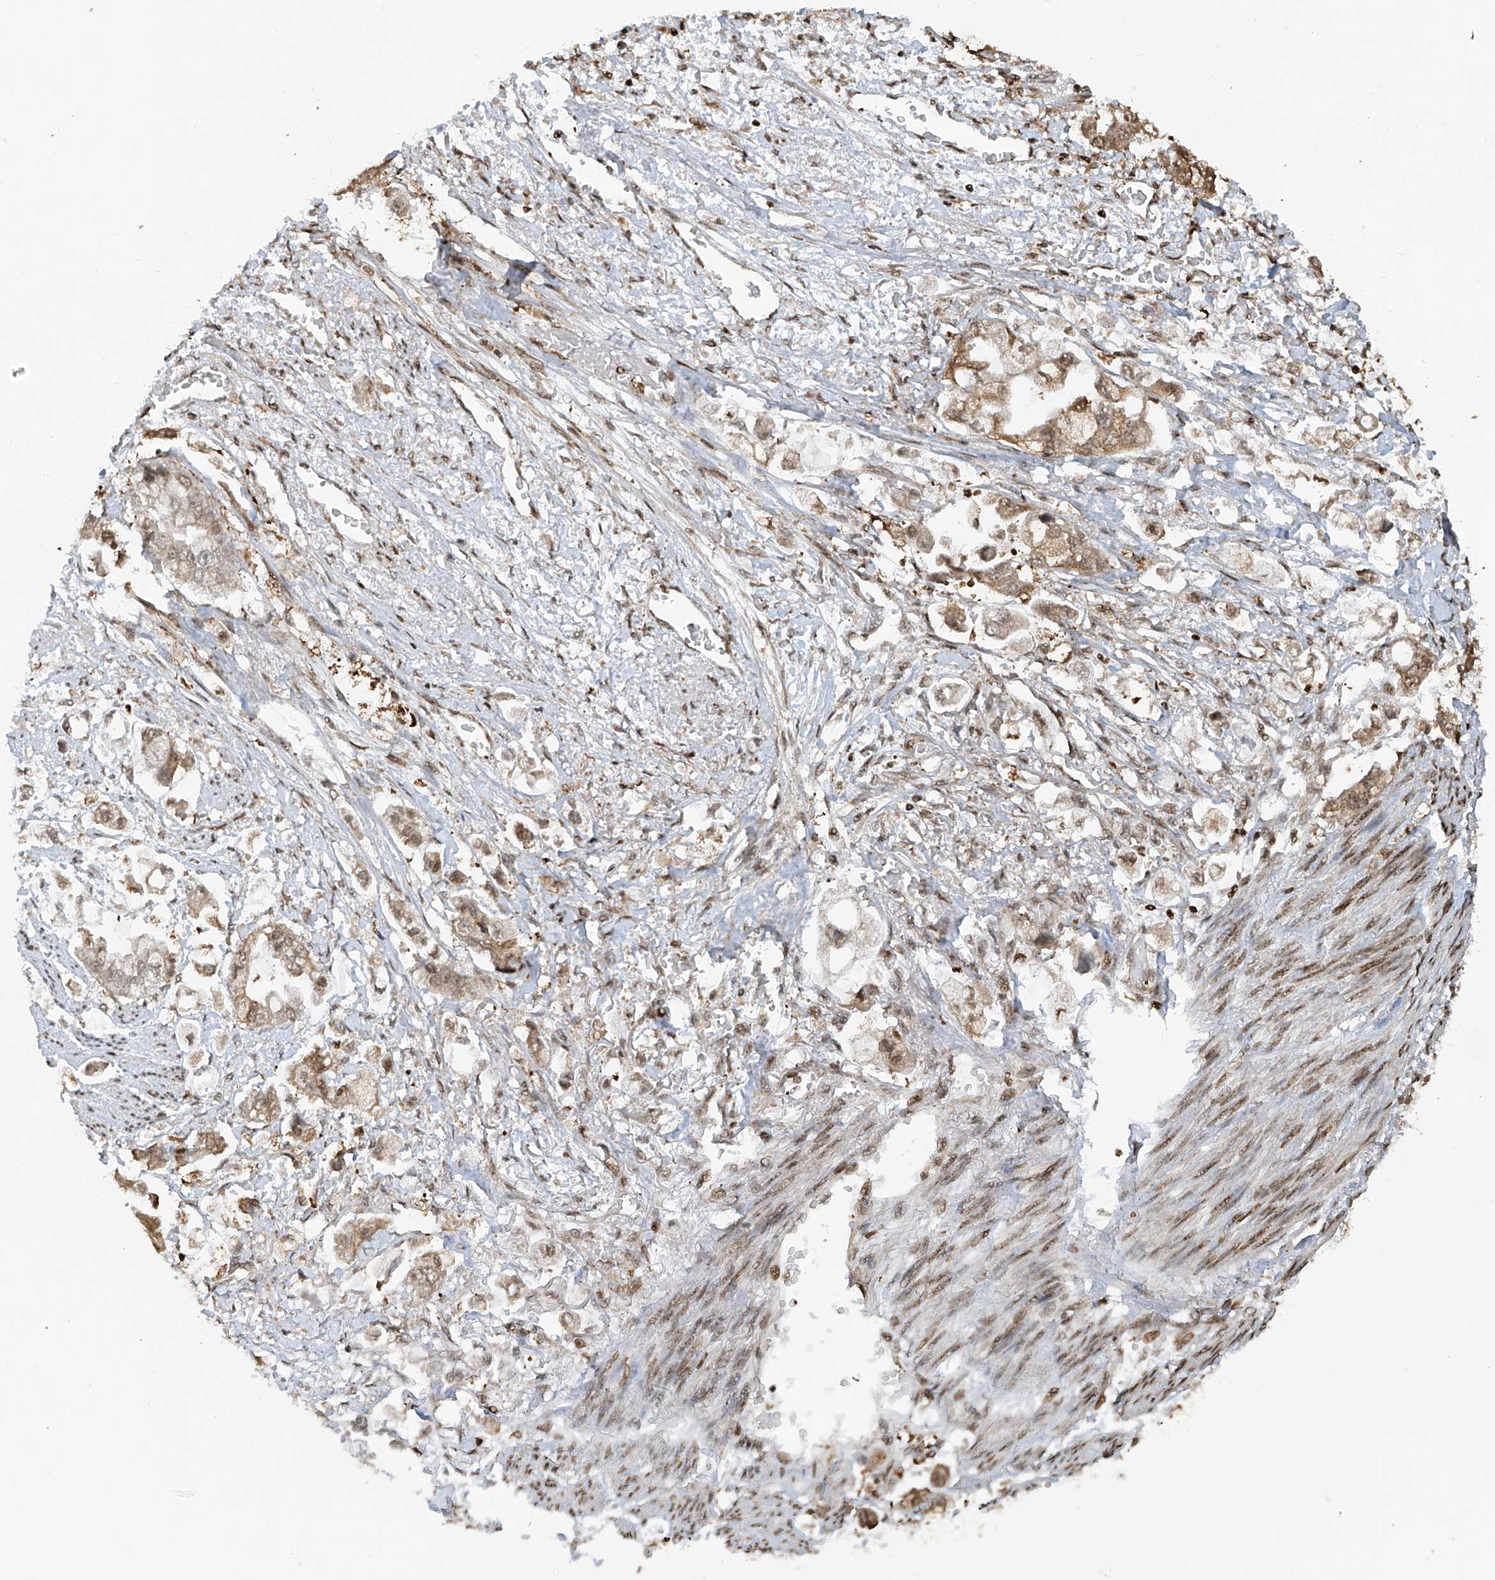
{"staining": {"intensity": "moderate", "quantity": ">75%", "location": "cytoplasmic/membranous,nuclear"}, "tissue": "stomach cancer", "cell_type": "Tumor cells", "image_type": "cancer", "snomed": [{"axis": "morphology", "description": "Adenocarcinoma, NOS"}, {"axis": "topography", "description": "Stomach"}], "caption": "Protein expression analysis of stomach cancer demonstrates moderate cytoplasmic/membranous and nuclear expression in approximately >75% of tumor cells. (brown staining indicates protein expression, while blue staining denotes nuclei).", "gene": "VMP1", "patient": {"sex": "male", "age": 62}}